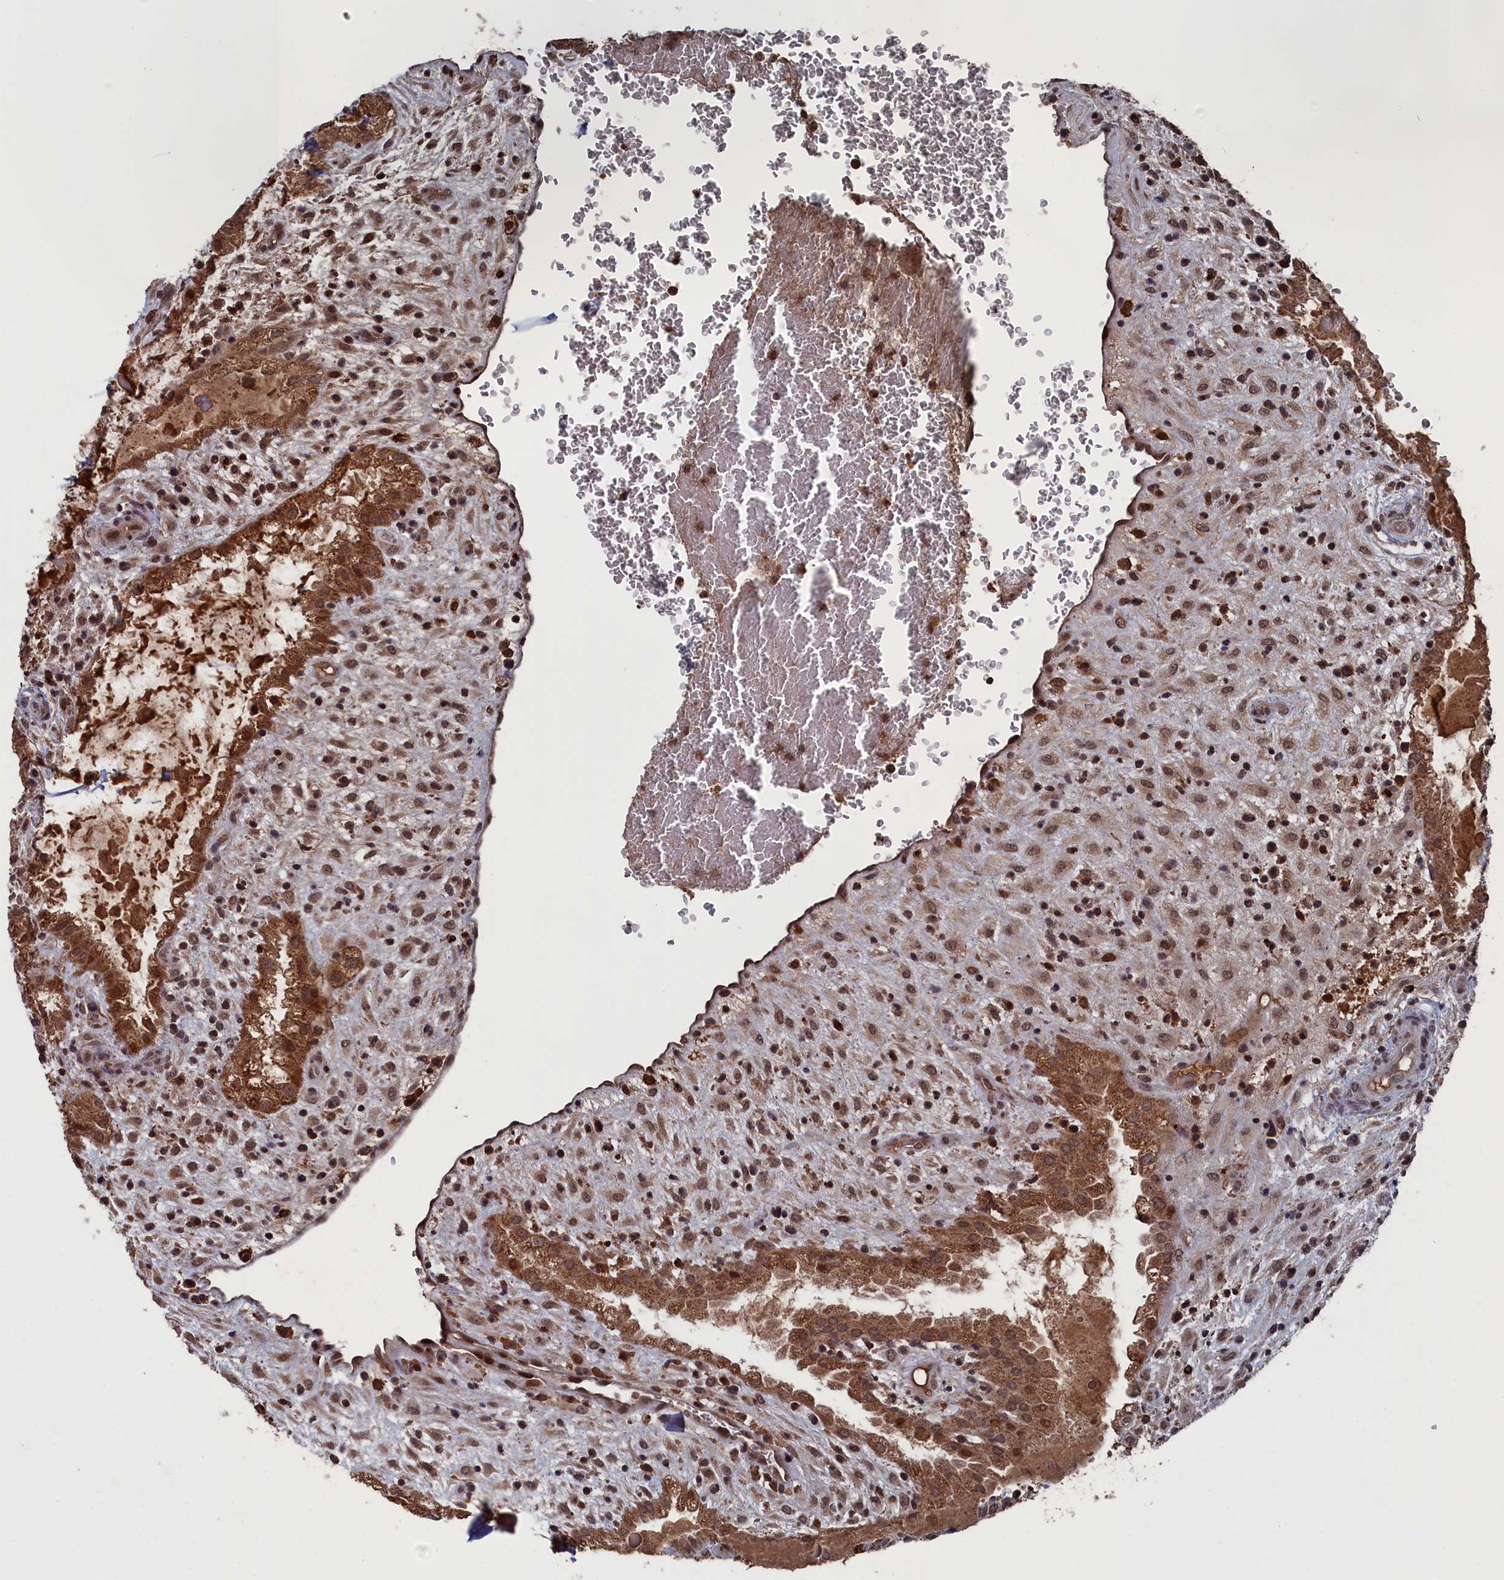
{"staining": {"intensity": "moderate", "quantity": ">75%", "location": "cytoplasmic/membranous,nuclear"}, "tissue": "placenta", "cell_type": "Decidual cells", "image_type": "normal", "snomed": [{"axis": "morphology", "description": "Normal tissue, NOS"}, {"axis": "topography", "description": "Placenta"}], "caption": "The immunohistochemical stain shows moderate cytoplasmic/membranous,nuclear expression in decidual cells of normal placenta. (DAB (3,3'-diaminobenzidine) IHC, brown staining for protein, blue staining for nuclei).", "gene": "CEACAM21", "patient": {"sex": "female", "age": 35}}